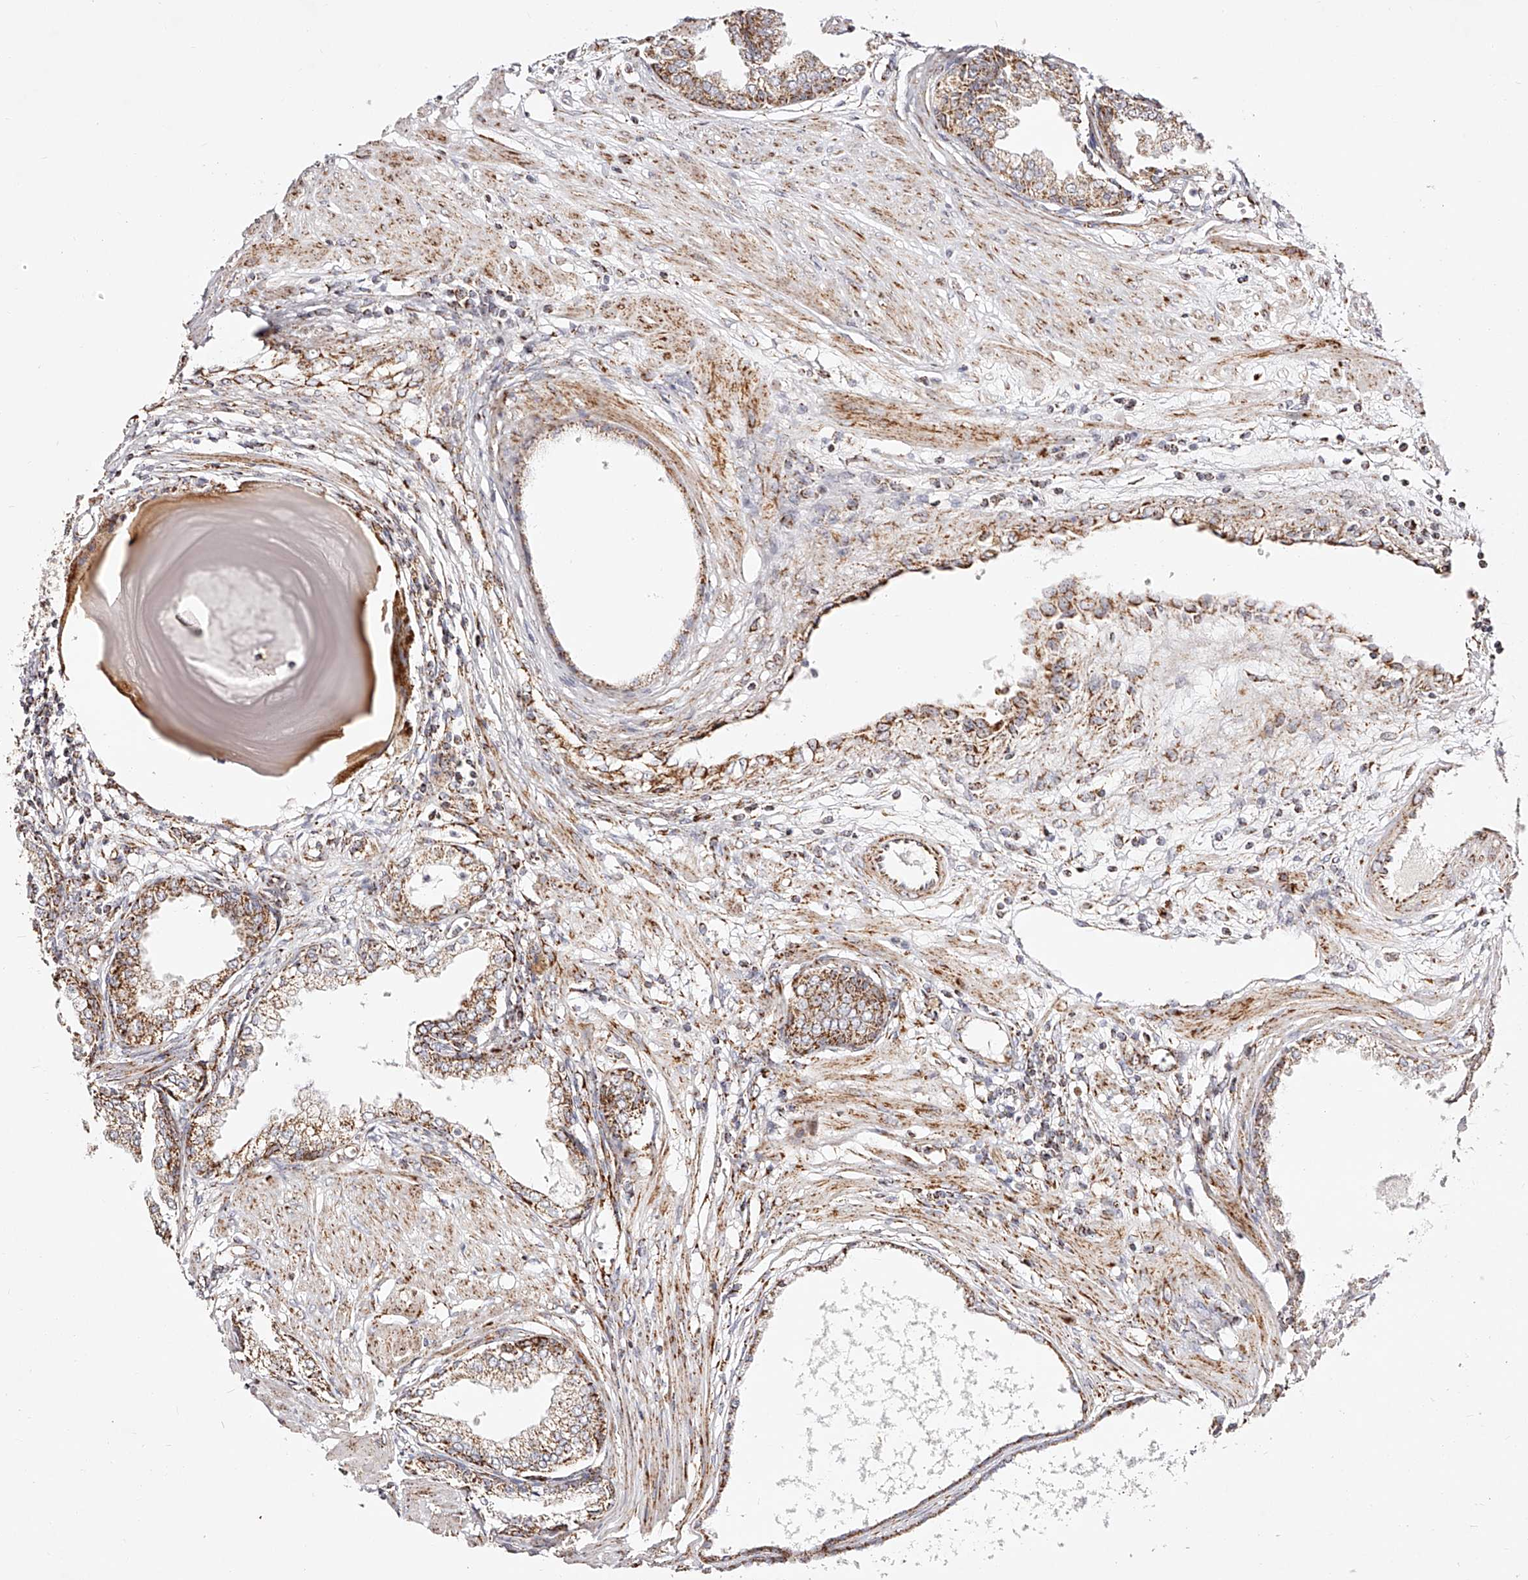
{"staining": {"intensity": "moderate", "quantity": ">75%", "location": "cytoplasmic/membranous"}, "tissue": "prostate cancer", "cell_type": "Tumor cells", "image_type": "cancer", "snomed": [{"axis": "morphology", "description": "Adenocarcinoma, High grade"}, {"axis": "topography", "description": "Prostate"}], "caption": "IHC image of neoplastic tissue: prostate cancer (high-grade adenocarcinoma) stained using immunohistochemistry (IHC) shows medium levels of moderate protein expression localized specifically in the cytoplasmic/membranous of tumor cells, appearing as a cytoplasmic/membranous brown color.", "gene": "NDUFV3", "patient": {"sex": "male", "age": 62}}